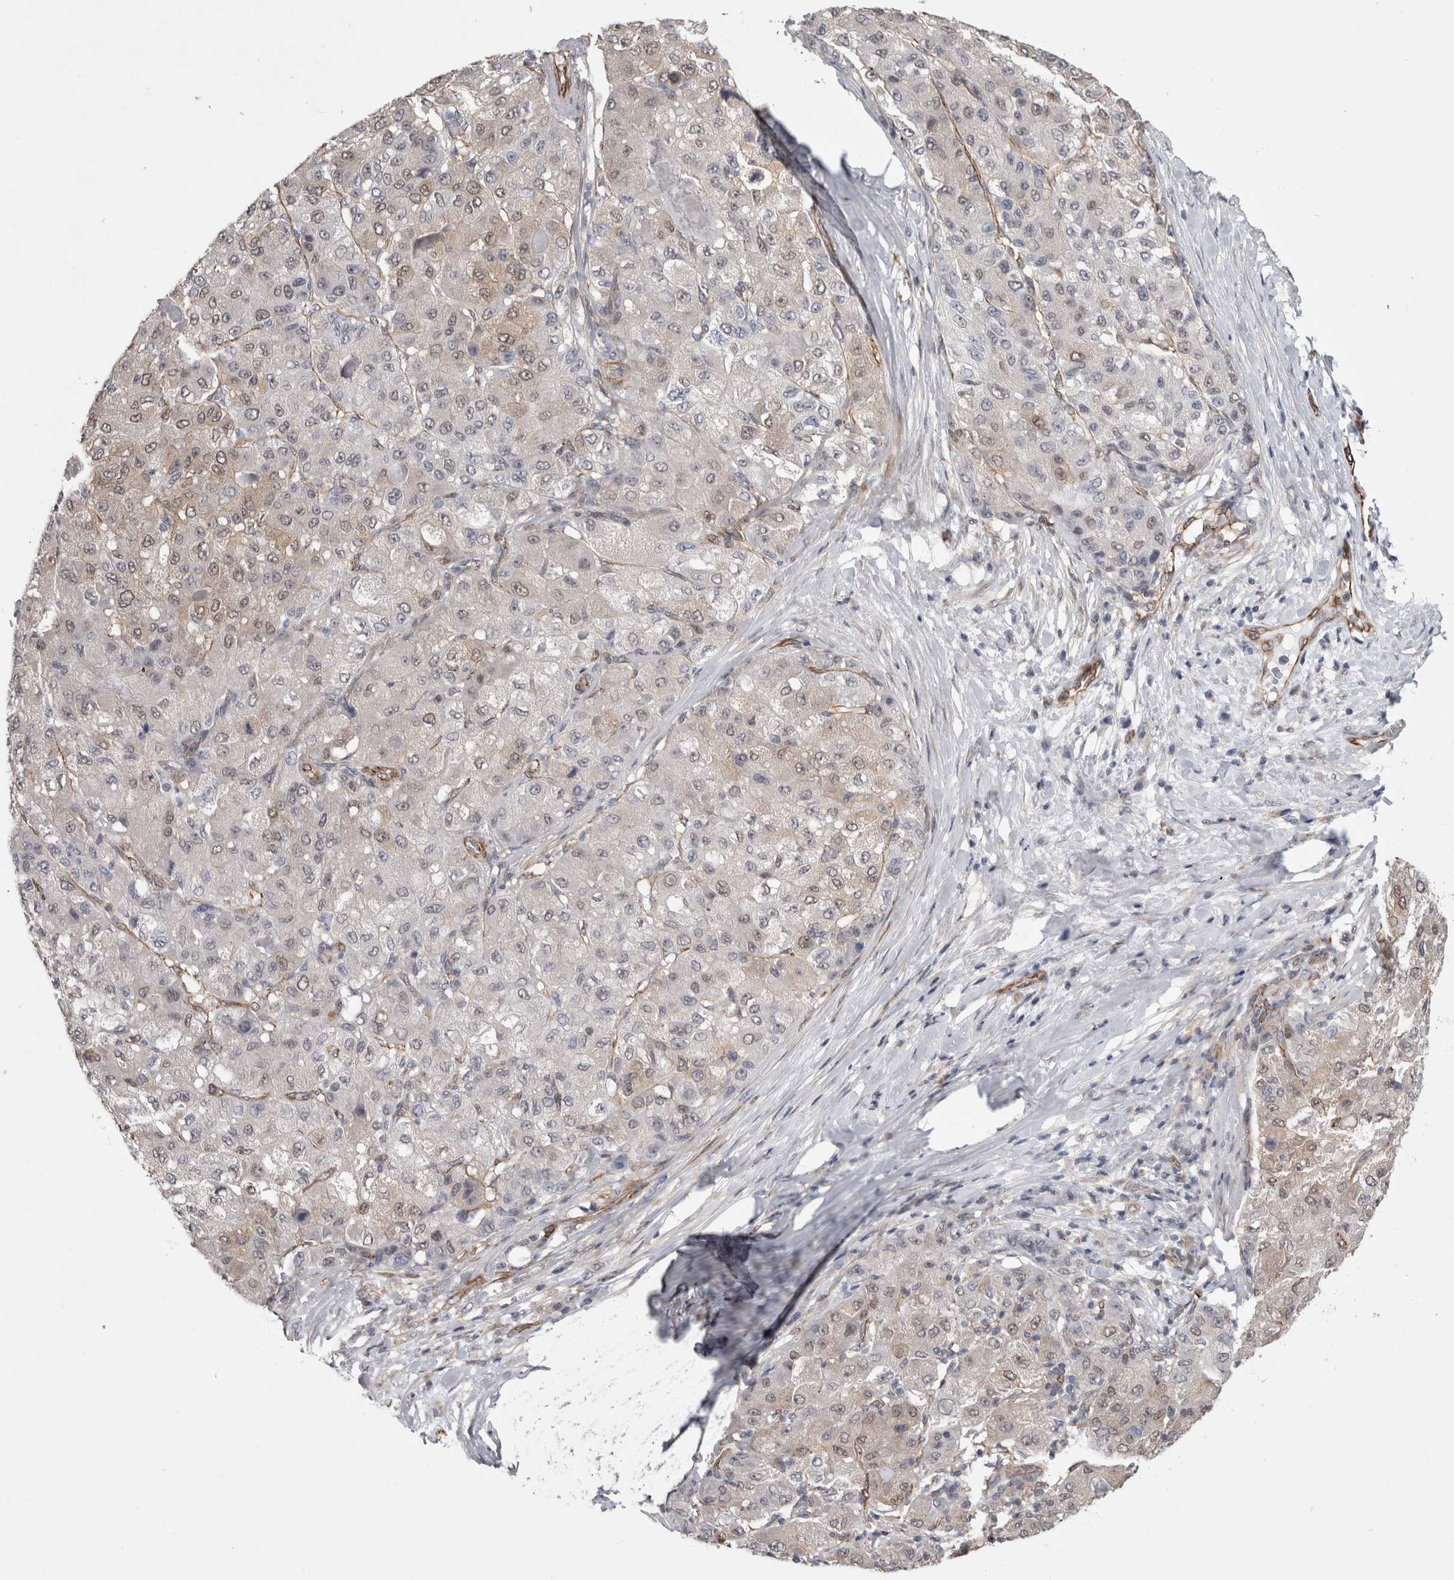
{"staining": {"intensity": "weak", "quantity": "25%-75%", "location": "cytoplasmic/membranous,nuclear"}, "tissue": "liver cancer", "cell_type": "Tumor cells", "image_type": "cancer", "snomed": [{"axis": "morphology", "description": "Carcinoma, Hepatocellular, NOS"}, {"axis": "topography", "description": "Liver"}], "caption": "A brown stain shows weak cytoplasmic/membranous and nuclear expression of a protein in human liver hepatocellular carcinoma tumor cells.", "gene": "ACOT7", "patient": {"sex": "male", "age": 80}}